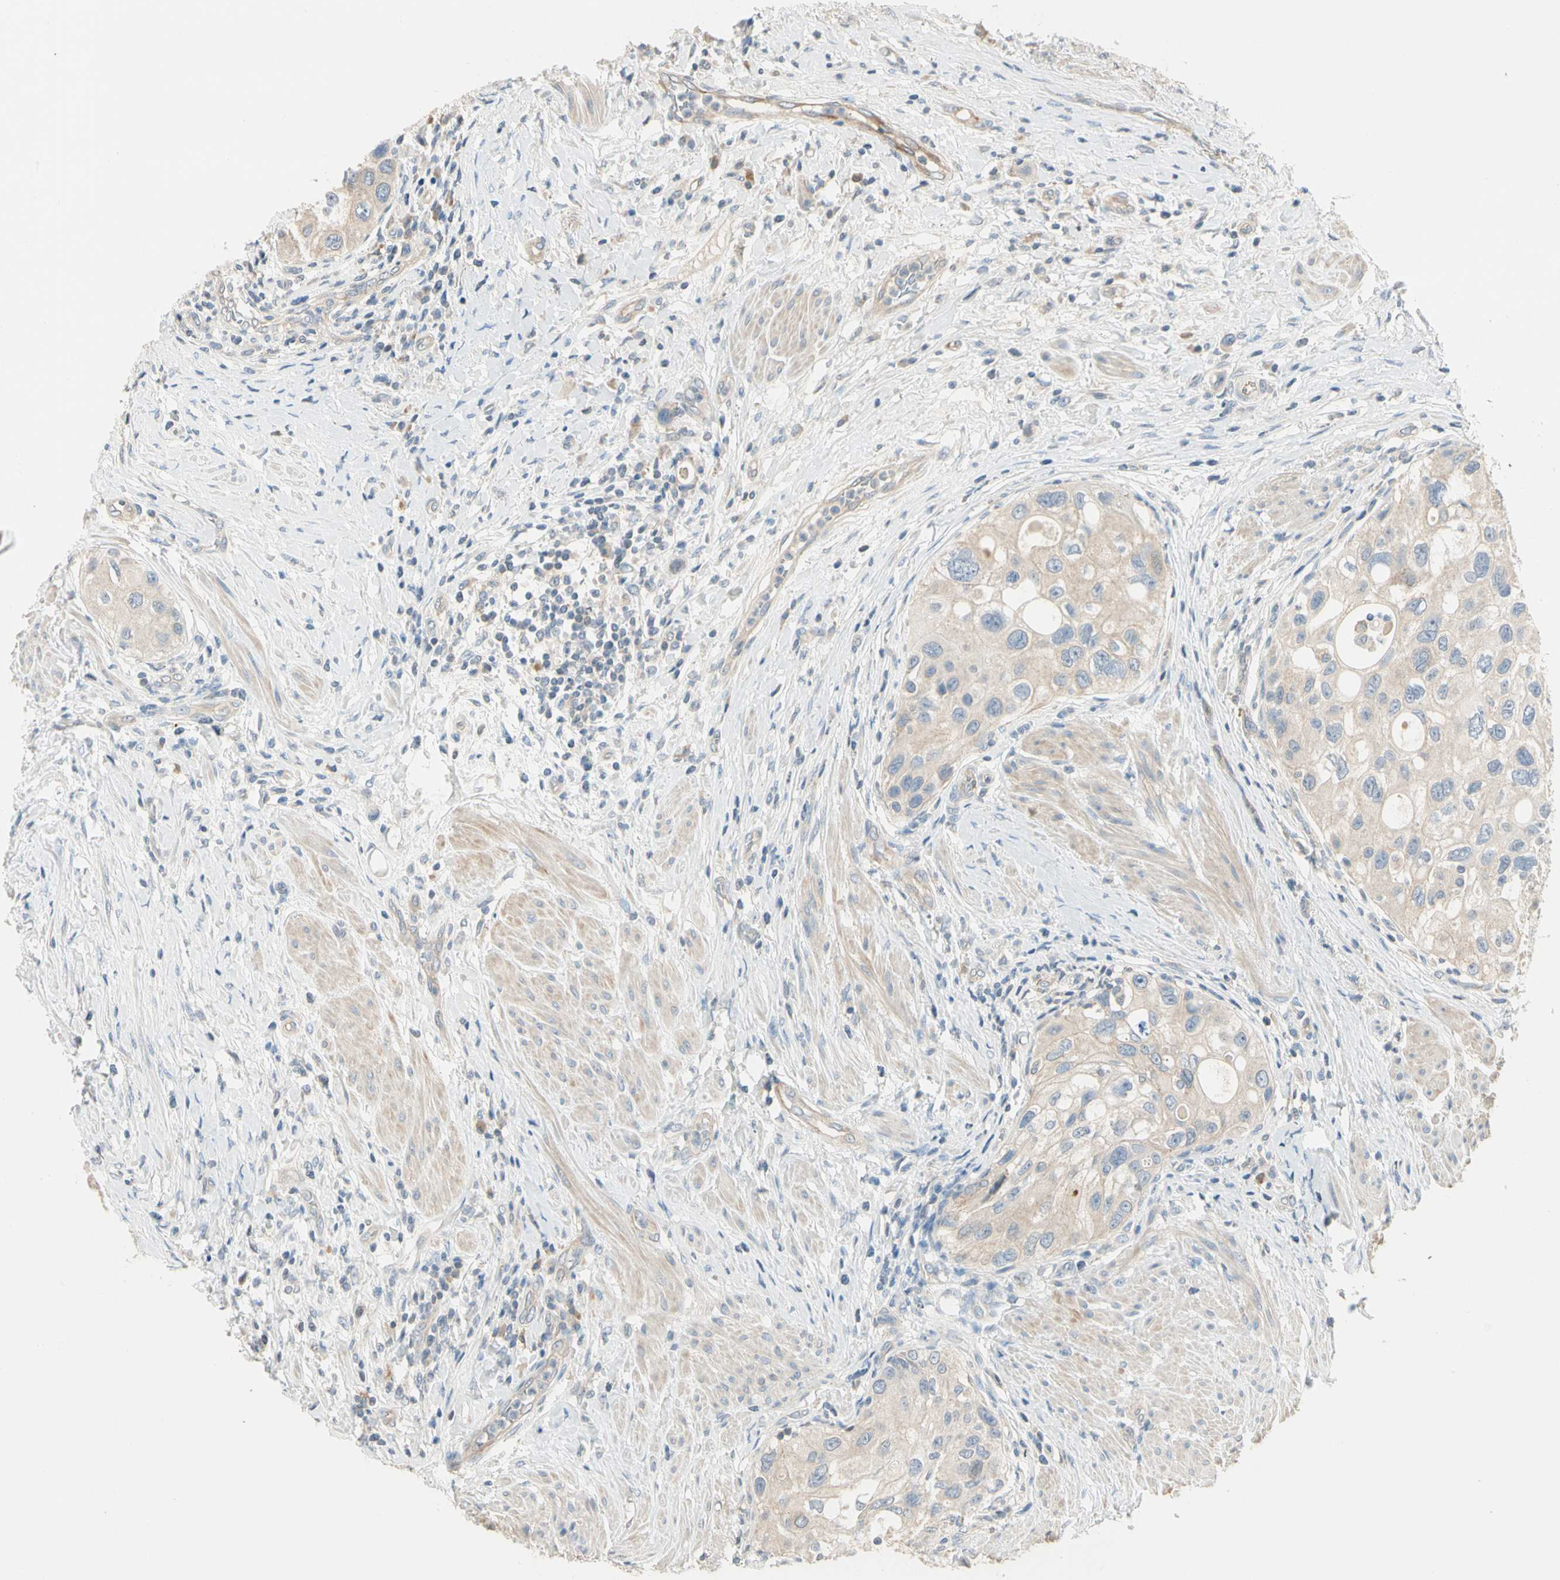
{"staining": {"intensity": "weak", "quantity": "25%-75%", "location": "cytoplasmic/membranous"}, "tissue": "urothelial cancer", "cell_type": "Tumor cells", "image_type": "cancer", "snomed": [{"axis": "morphology", "description": "Urothelial carcinoma, High grade"}, {"axis": "topography", "description": "Urinary bladder"}], "caption": "An immunohistochemistry (IHC) image of tumor tissue is shown. Protein staining in brown labels weak cytoplasmic/membranous positivity in urothelial cancer within tumor cells.", "gene": "GPR153", "patient": {"sex": "female", "age": 56}}